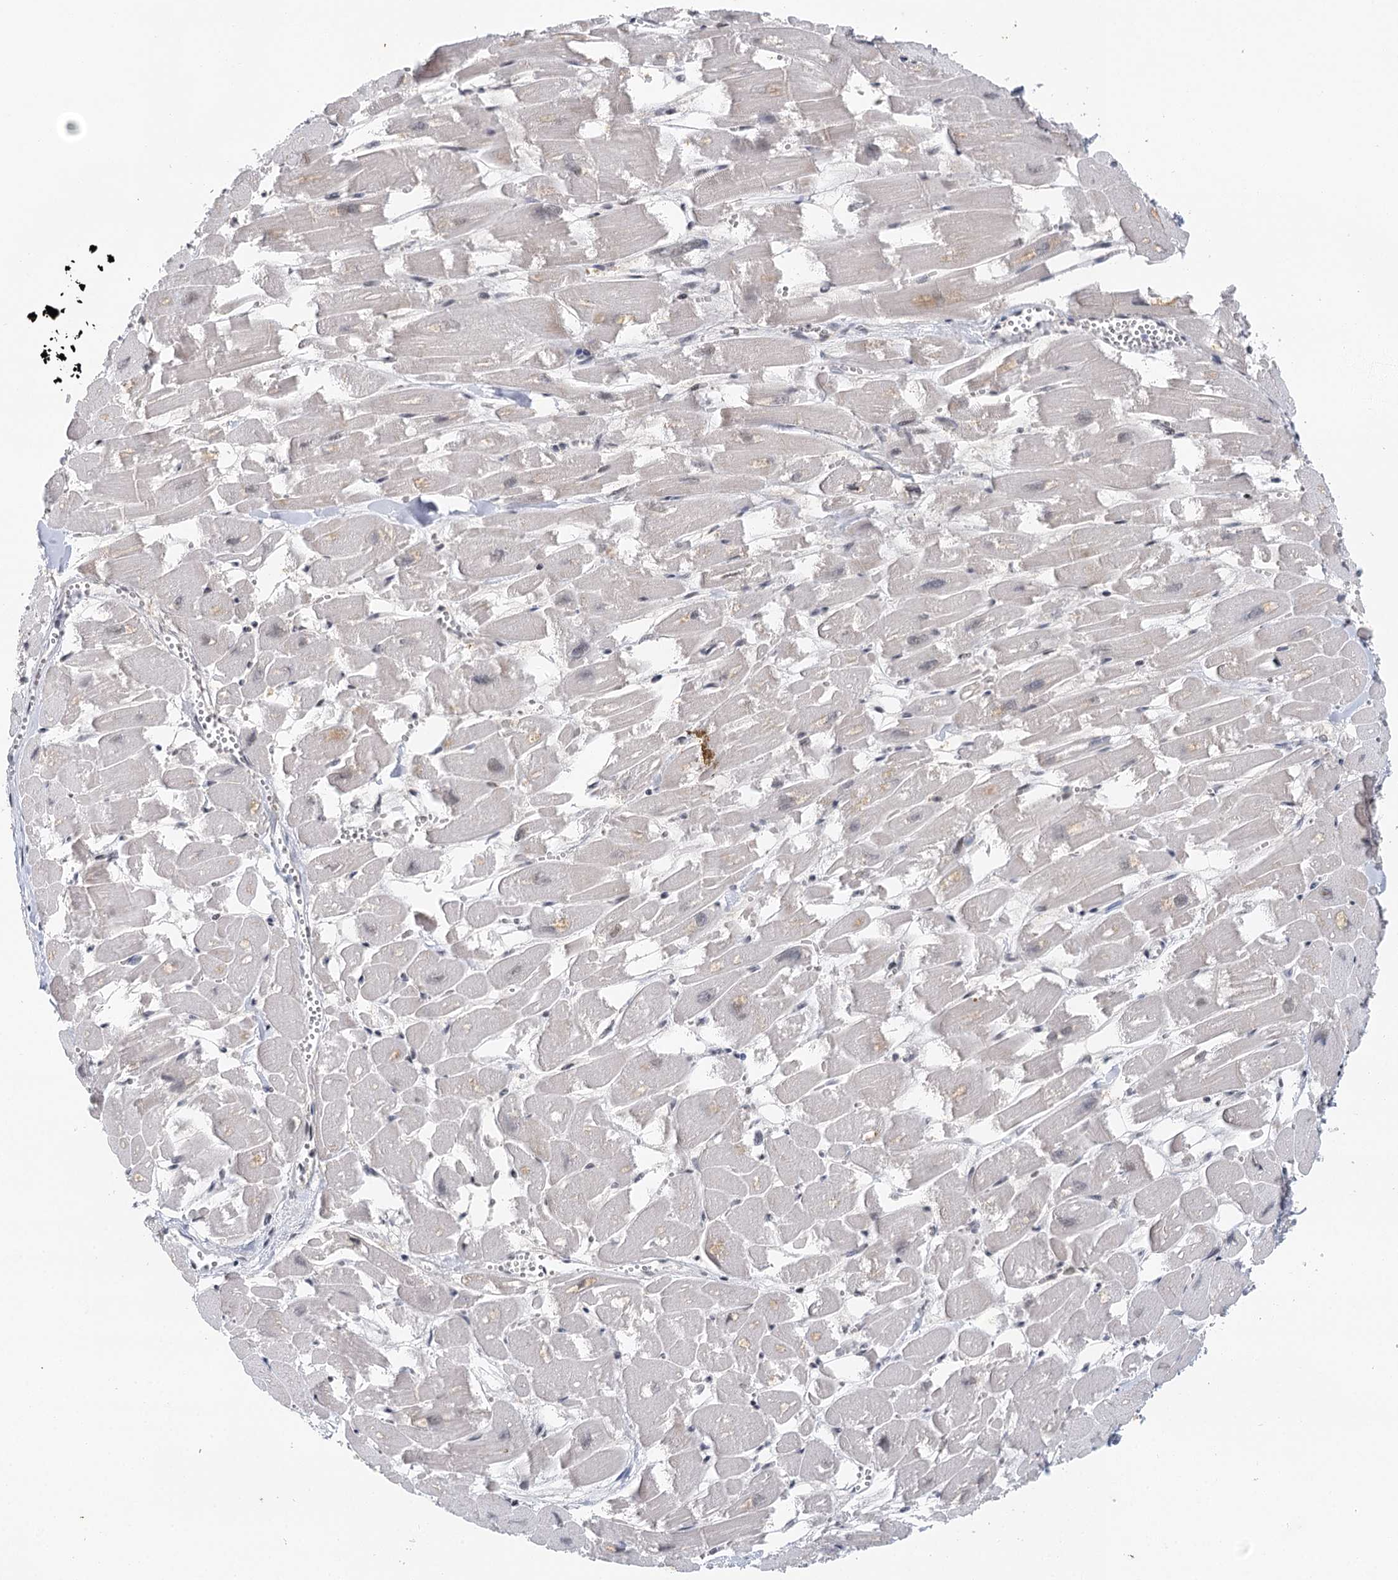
{"staining": {"intensity": "weak", "quantity": "<25%", "location": "cytoplasmic/membranous"}, "tissue": "heart muscle", "cell_type": "Cardiomyocytes", "image_type": "normal", "snomed": [{"axis": "morphology", "description": "Normal tissue, NOS"}, {"axis": "topography", "description": "Heart"}], "caption": "This histopathology image is of benign heart muscle stained with IHC to label a protein in brown with the nuclei are counter-stained blue. There is no positivity in cardiomyocytes. Brightfield microscopy of IHC stained with DAB (3,3'-diaminobenzidine) (brown) and hematoxylin (blue), captured at high magnification.", "gene": "IL11RA", "patient": {"sex": "male", "age": 54}}